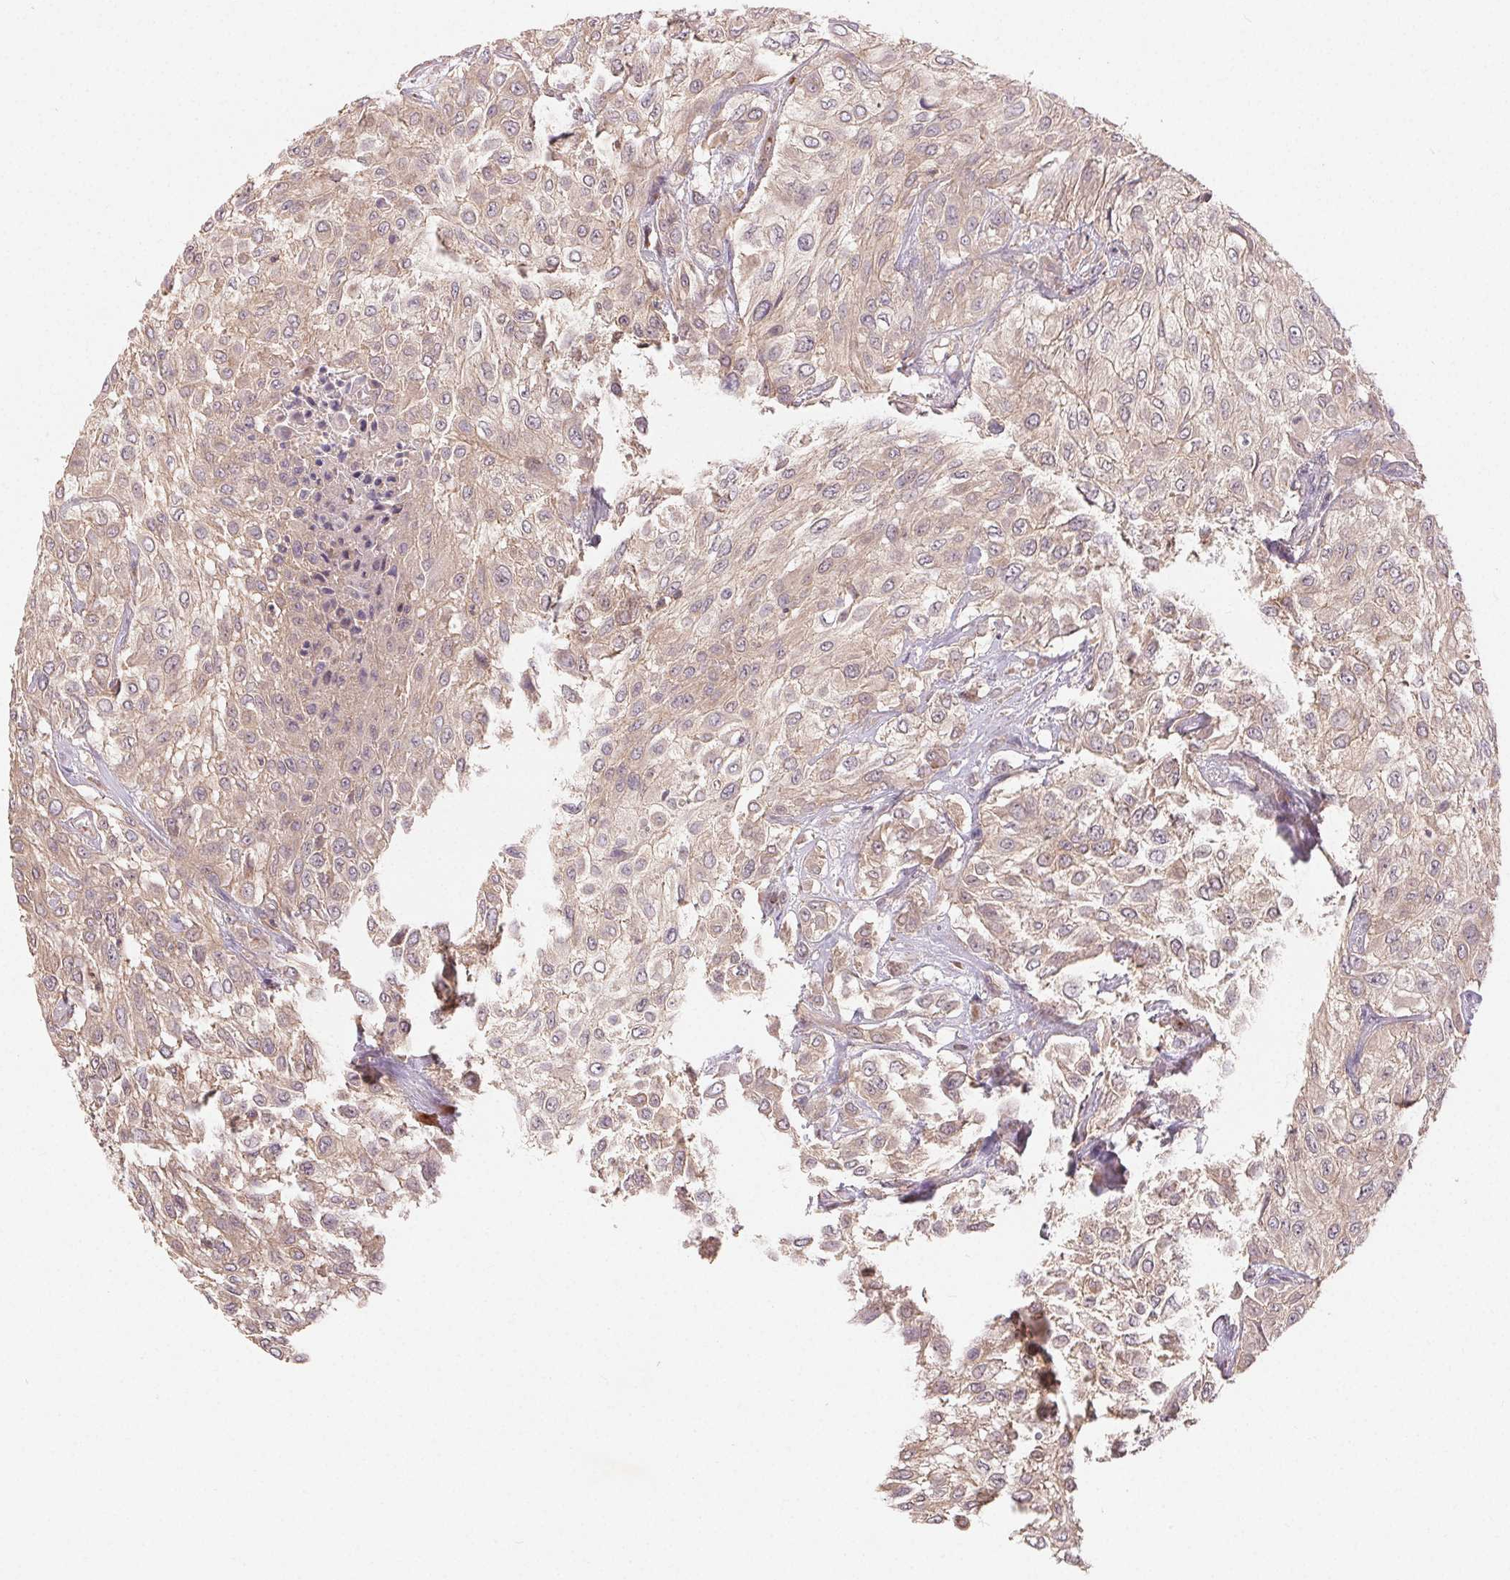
{"staining": {"intensity": "weak", "quantity": "25%-75%", "location": "cytoplasmic/membranous"}, "tissue": "urothelial cancer", "cell_type": "Tumor cells", "image_type": "cancer", "snomed": [{"axis": "morphology", "description": "Urothelial carcinoma, High grade"}, {"axis": "topography", "description": "Urinary bladder"}], "caption": "DAB (3,3'-diaminobenzidine) immunohistochemical staining of urothelial carcinoma (high-grade) exhibits weak cytoplasmic/membranous protein expression in about 25%-75% of tumor cells.", "gene": "MAPKAPK2", "patient": {"sex": "male", "age": 57}}